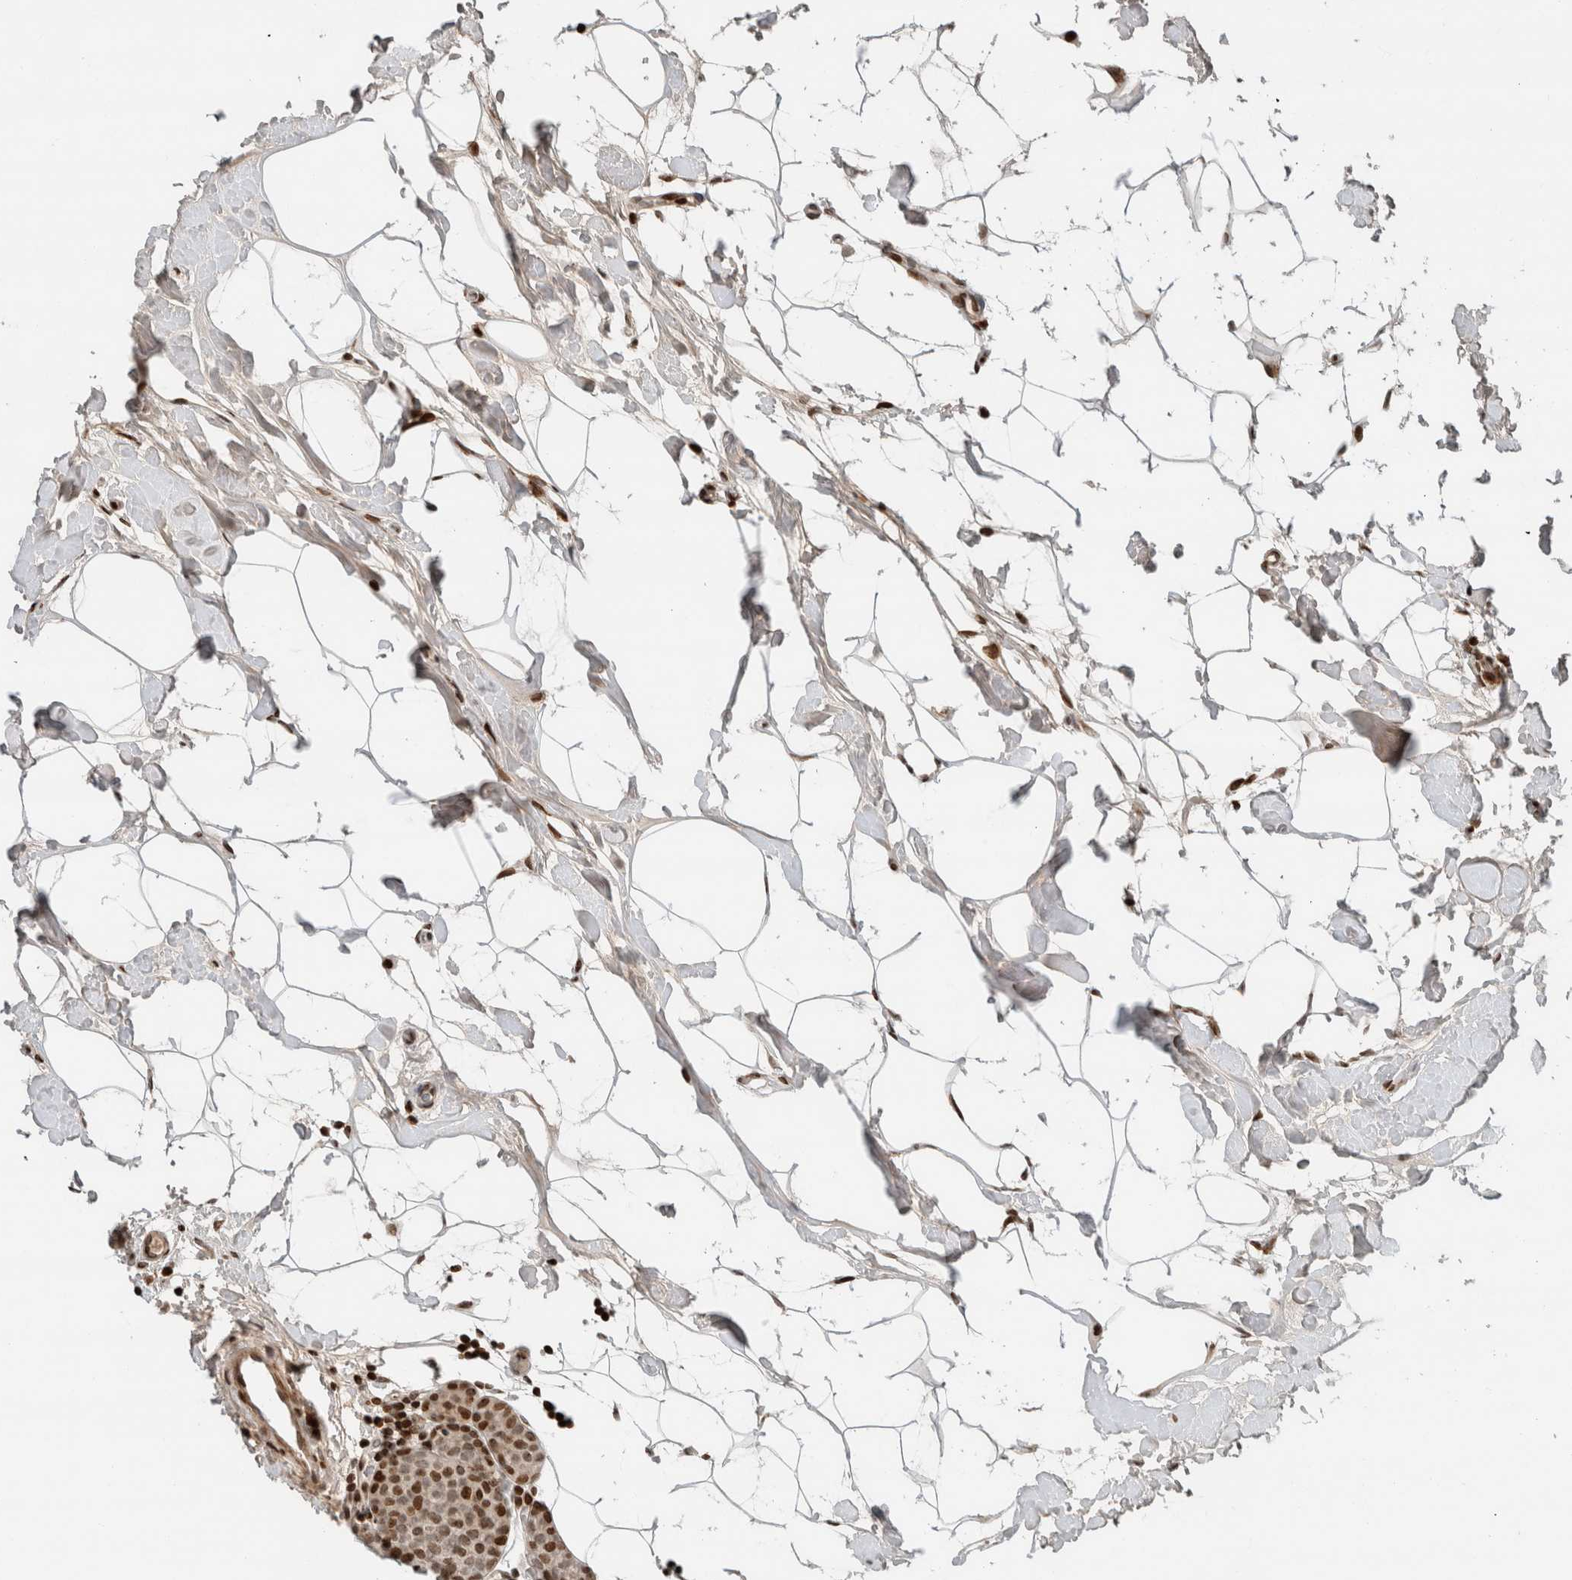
{"staining": {"intensity": "moderate", "quantity": ">75%", "location": "nuclear"}, "tissue": "breast cancer", "cell_type": "Tumor cells", "image_type": "cancer", "snomed": [{"axis": "morphology", "description": "Lobular carcinoma, in situ"}, {"axis": "morphology", "description": "Lobular carcinoma"}, {"axis": "topography", "description": "Breast"}], "caption": "Breast cancer (lobular carcinoma) tissue reveals moderate nuclear positivity in approximately >75% of tumor cells, visualized by immunohistochemistry.", "gene": "GINS4", "patient": {"sex": "female", "age": 41}}